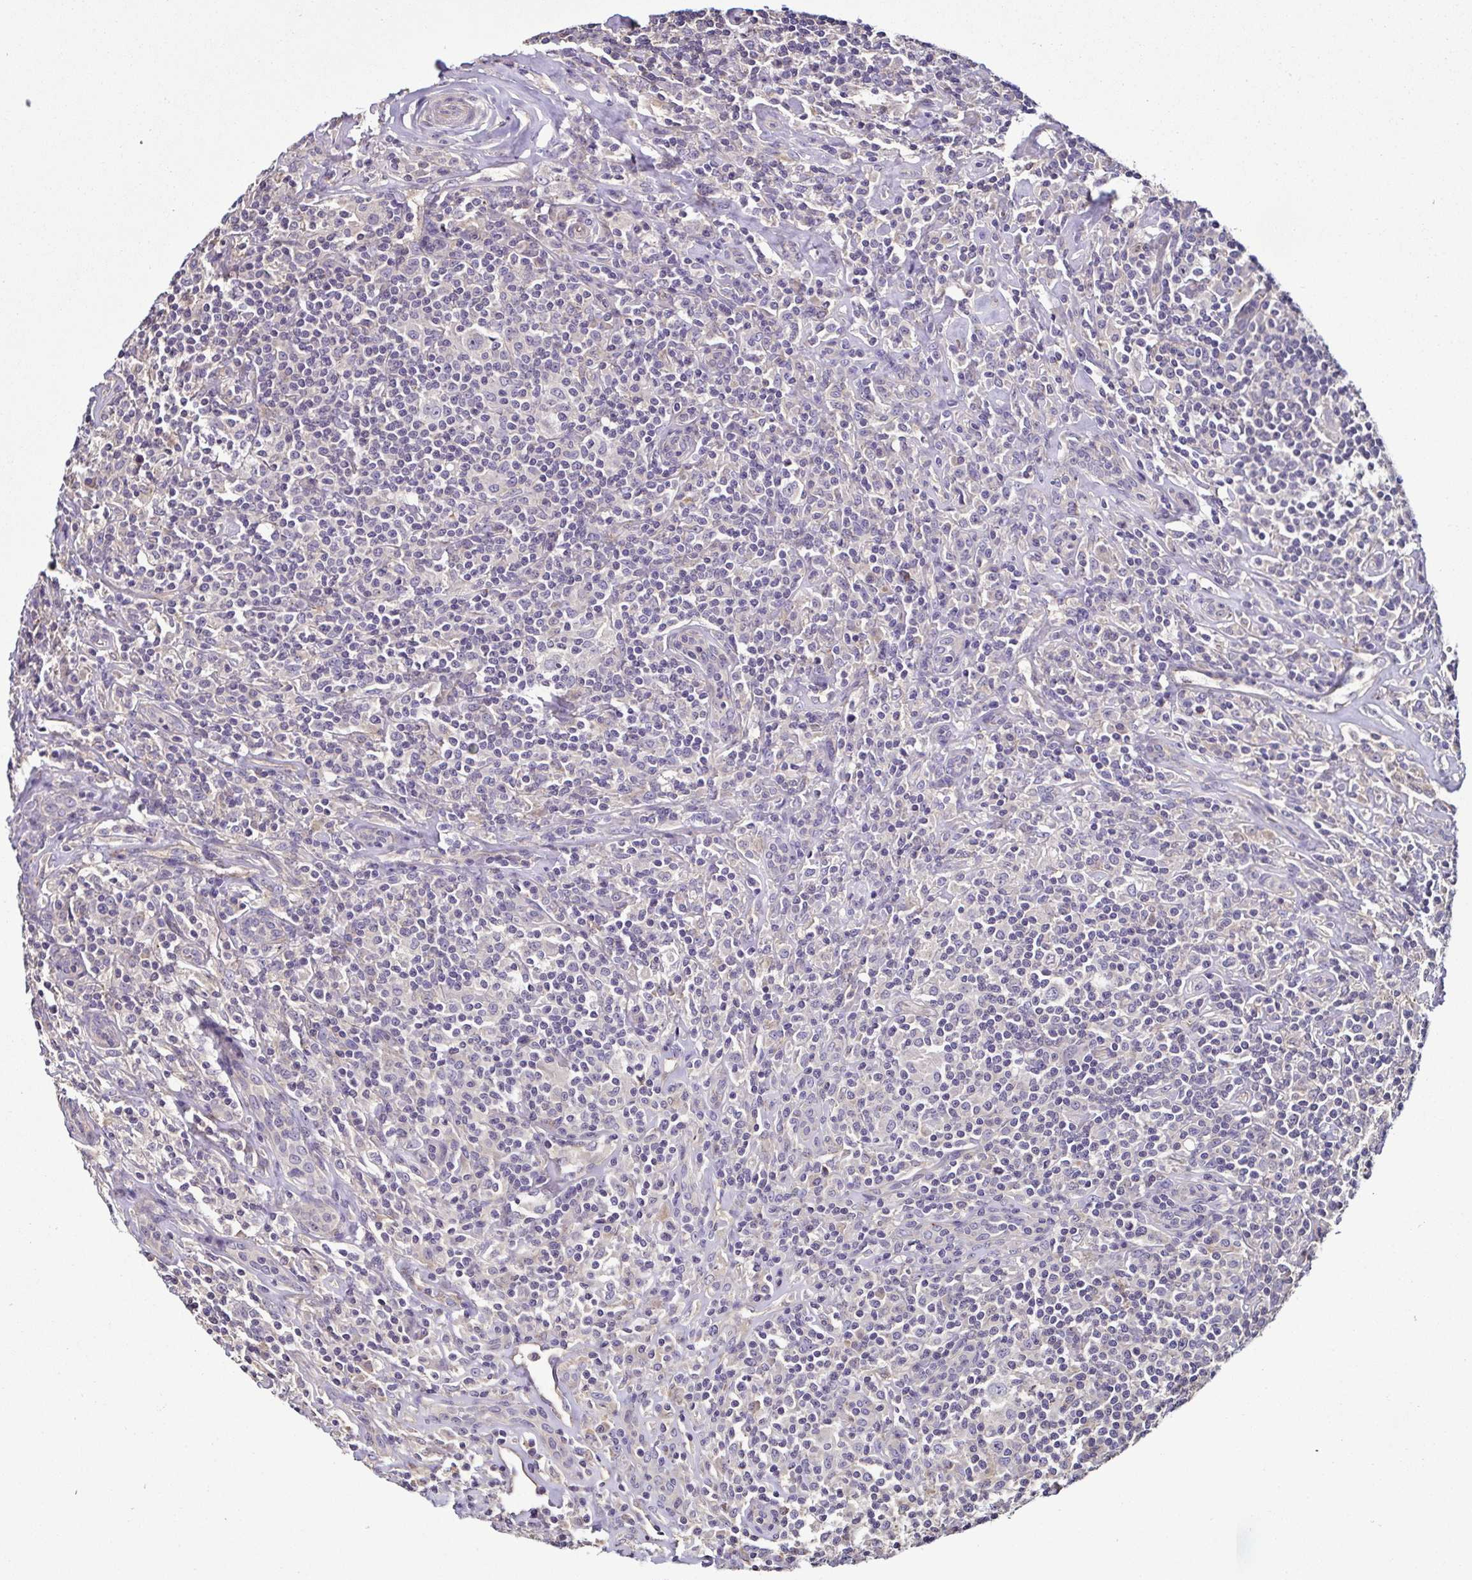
{"staining": {"intensity": "negative", "quantity": "none", "location": "none"}, "tissue": "lymphoma", "cell_type": "Tumor cells", "image_type": "cancer", "snomed": [{"axis": "morphology", "description": "Hodgkin's disease, NOS"}, {"axis": "morphology", "description": "Hodgkin's lymphoma, nodular sclerosis"}, {"axis": "topography", "description": "Lymph node"}], "caption": "Immunohistochemical staining of Hodgkin's disease shows no significant staining in tumor cells. (Brightfield microscopy of DAB (3,3'-diaminobenzidine) immunohistochemistry at high magnification).", "gene": "LMOD2", "patient": {"sex": "female", "age": 10}}